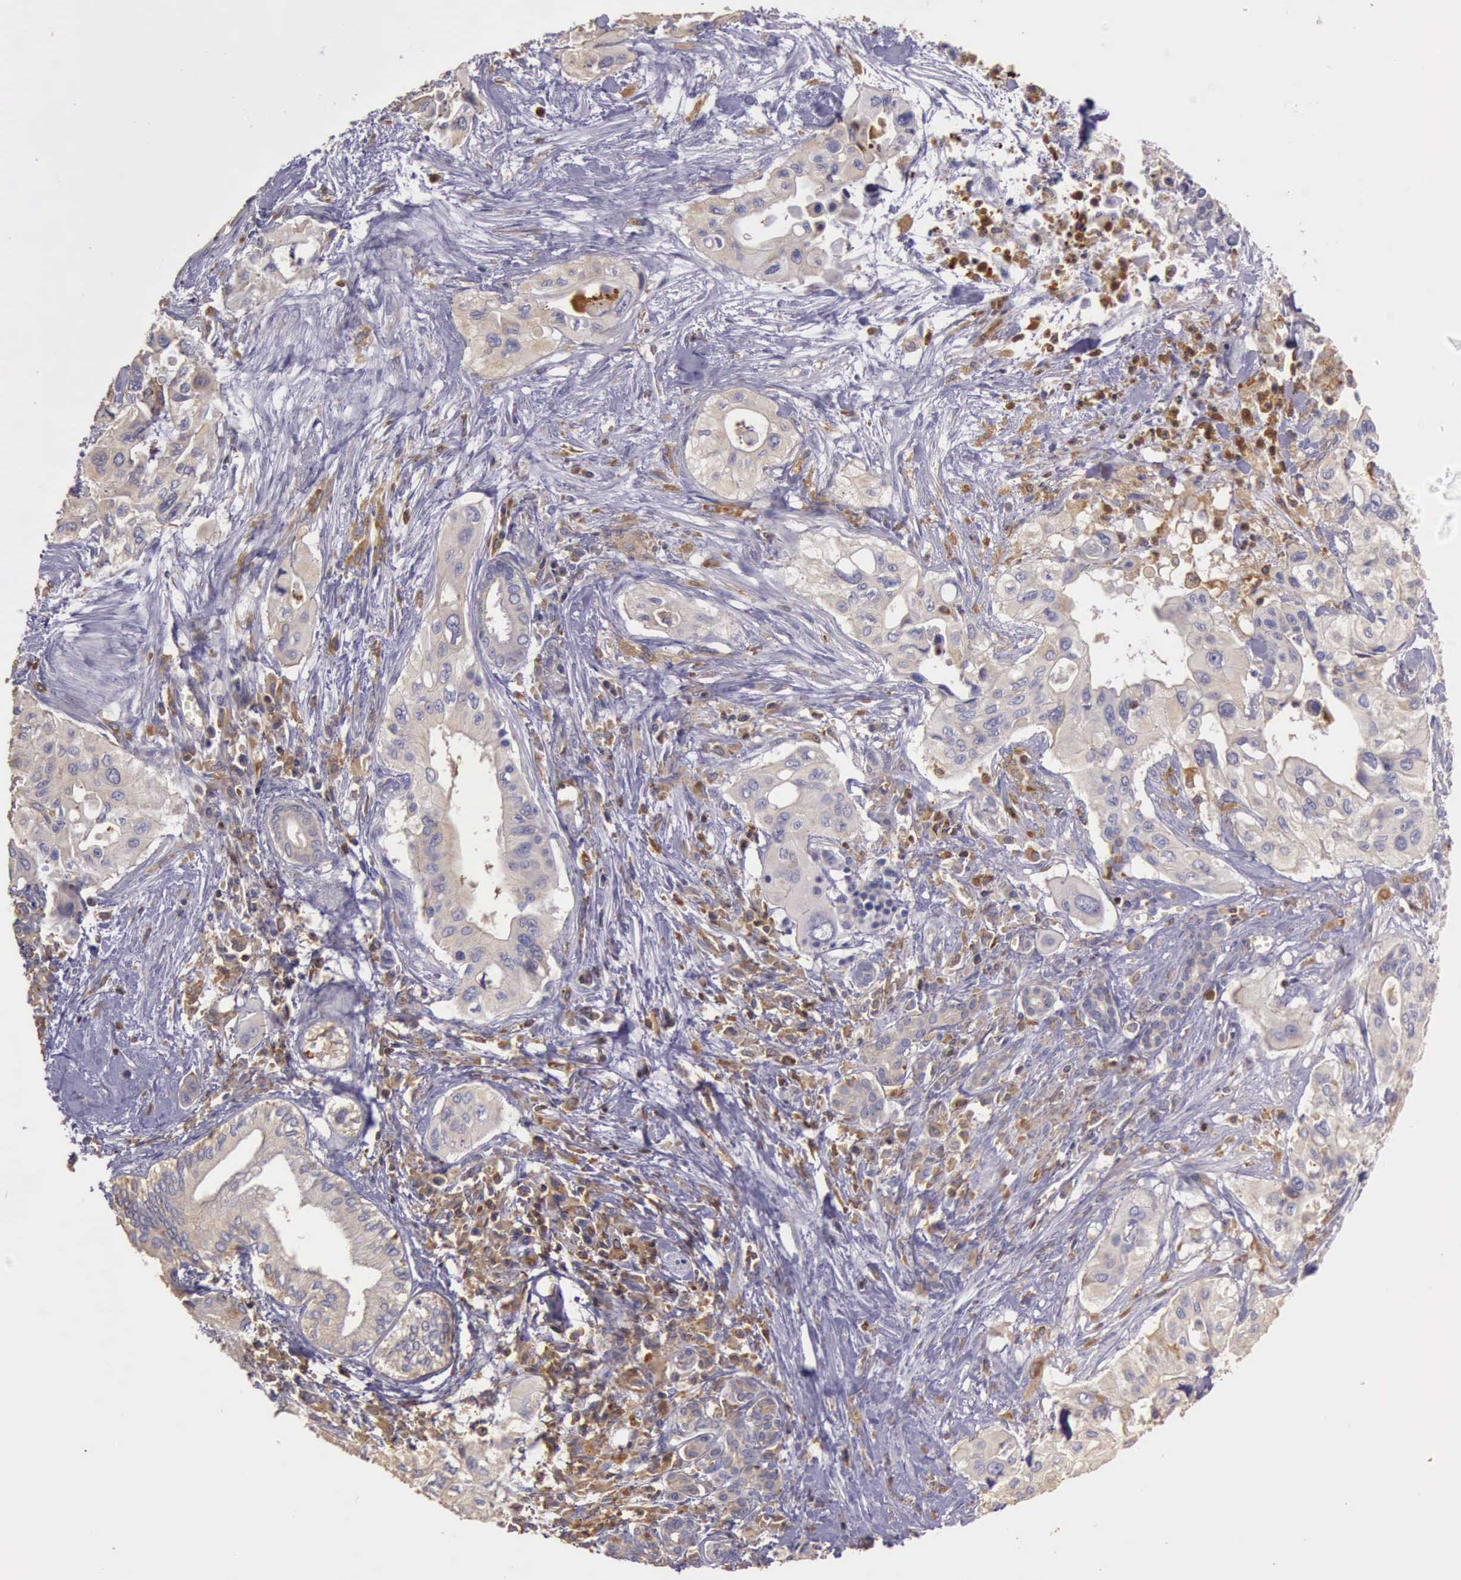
{"staining": {"intensity": "weak", "quantity": "25%-75%", "location": "cytoplasmic/membranous"}, "tissue": "pancreatic cancer", "cell_type": "Tumor cells", "image_type": "cancer", "snomed": [{"axis": "morphology", "description": "Adenocarcinoma, NOS"}, {"axis": "topography", "description": "Pancreas"}], "caption": "The image reveals staining of pancreatic cancer (adenocarcinoma), revealing weak cytoplasmic/membranous protein expression (brown color) within tumor cells.", "gene": "ARHGAP4", "patient": {"sex": "male", "age": 77}}